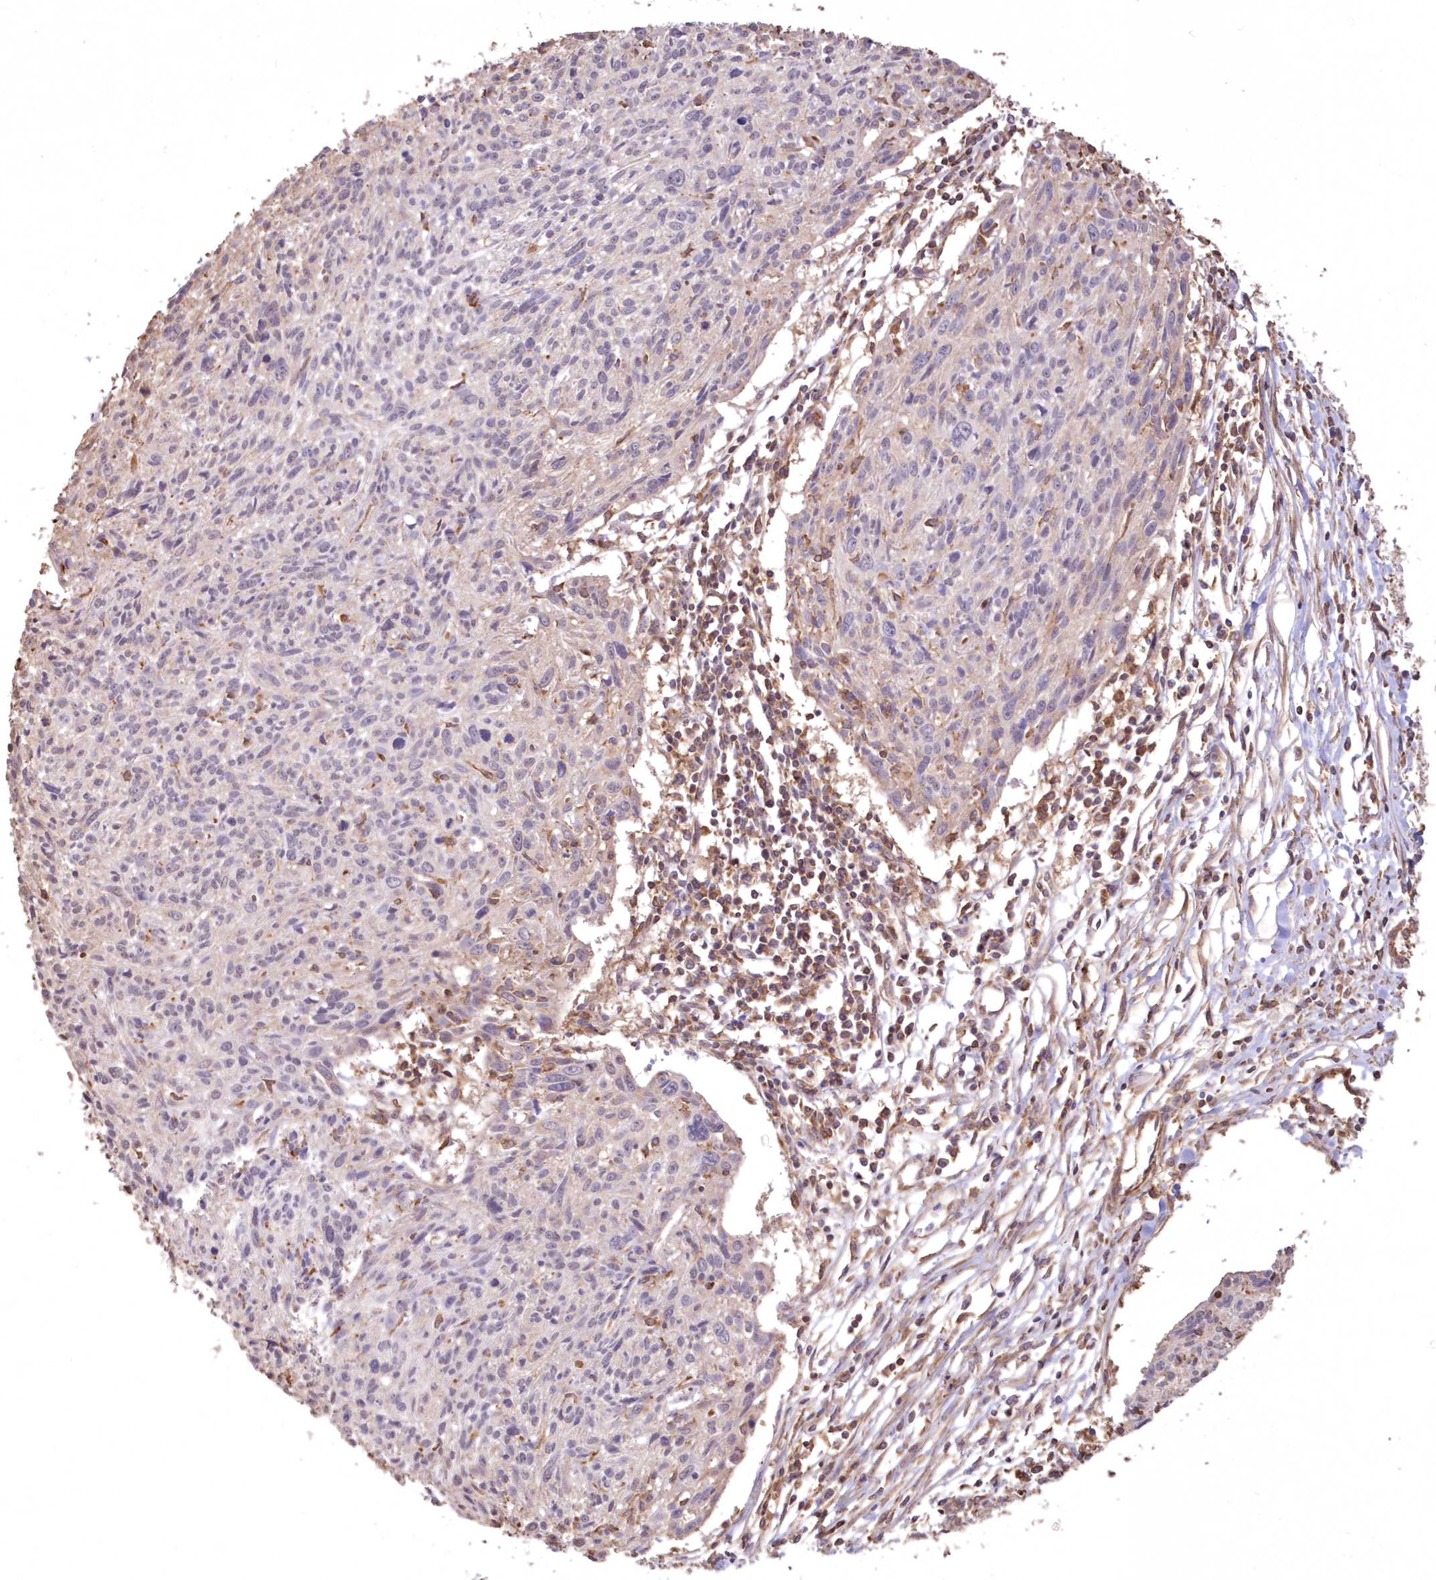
{"staining": {"intensity": "negative", "quantity": "none", "location": "none"}, "tissue": "cervical cancer", "cell_type": "Tumor cells", "image_type": "cancer", "snomed": [{"axis": "morphology", "description": "Squamous cell carcinoma, NOS"}, {"axis": "topography", "description": "Cervix"}], "caption": "This is an immunohistochemistry image of cervical cancer (squamous cell carcinoma). There is no staining in tumor cells.", "gene": "TMEM139", "patient": {"sex": "female", "age": 51}}